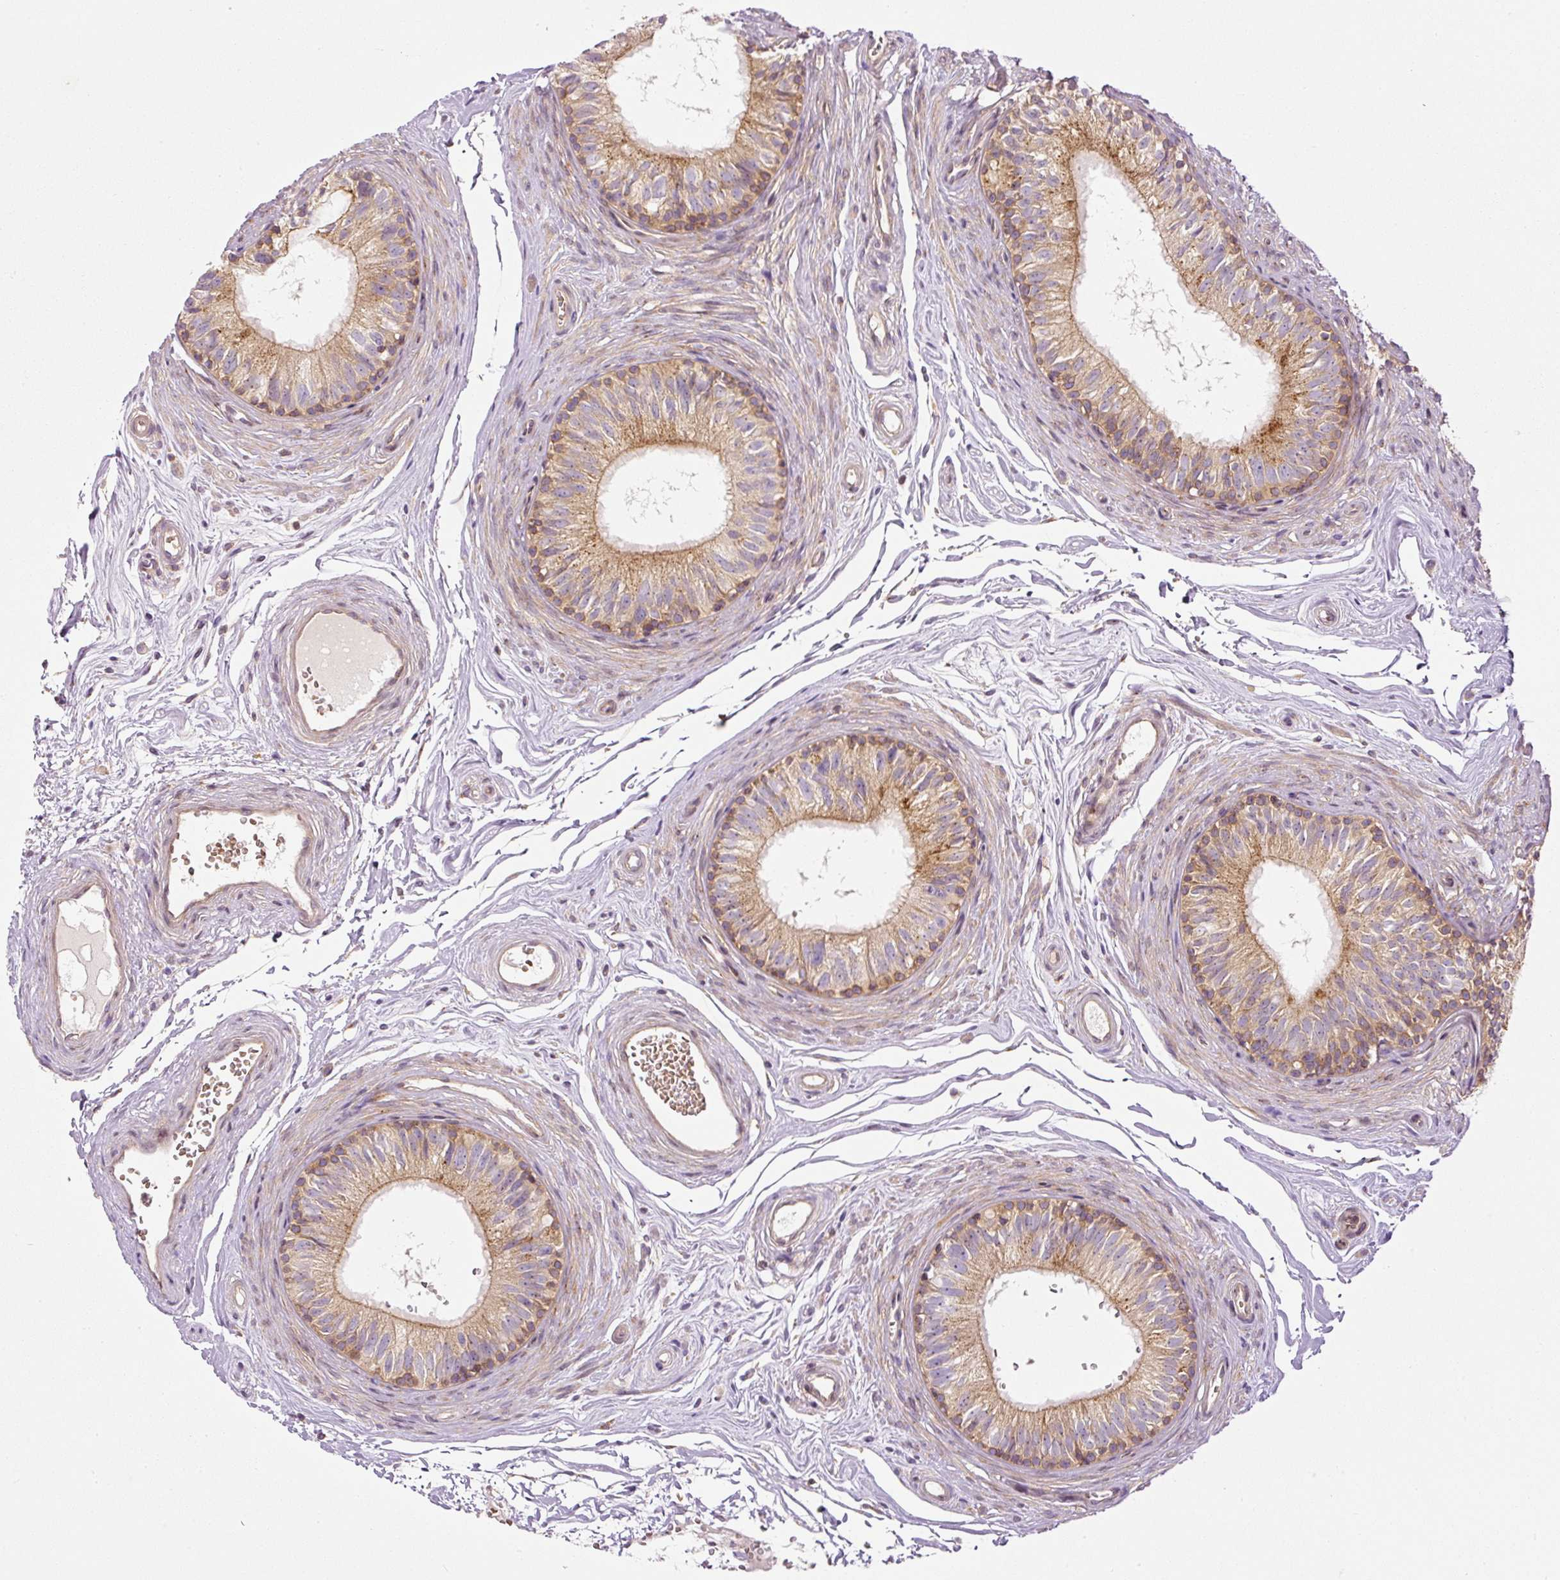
{"staining": {"intensity": "moderate", "quantity": "<25%", "location": "cytoplasmic/membranous"}, "tissue": "epididymis", "cell_type": "Glandular cells", "image_type": "normal", "snomed": [{"axis": "morphology", "description": "Normal tissue, NOS"}, {"axis": "topography", "description": "Epididymis"}], "caption": "Moderate cytoplasmic/membranous protein positivity is identified in approximately <25% of glandular cells in epididymis. (Brightfield microscopy of DAB IHC at high magnification).", "gene": "TBC1D2B", "patient": {"sex": "male", "age": 45}}